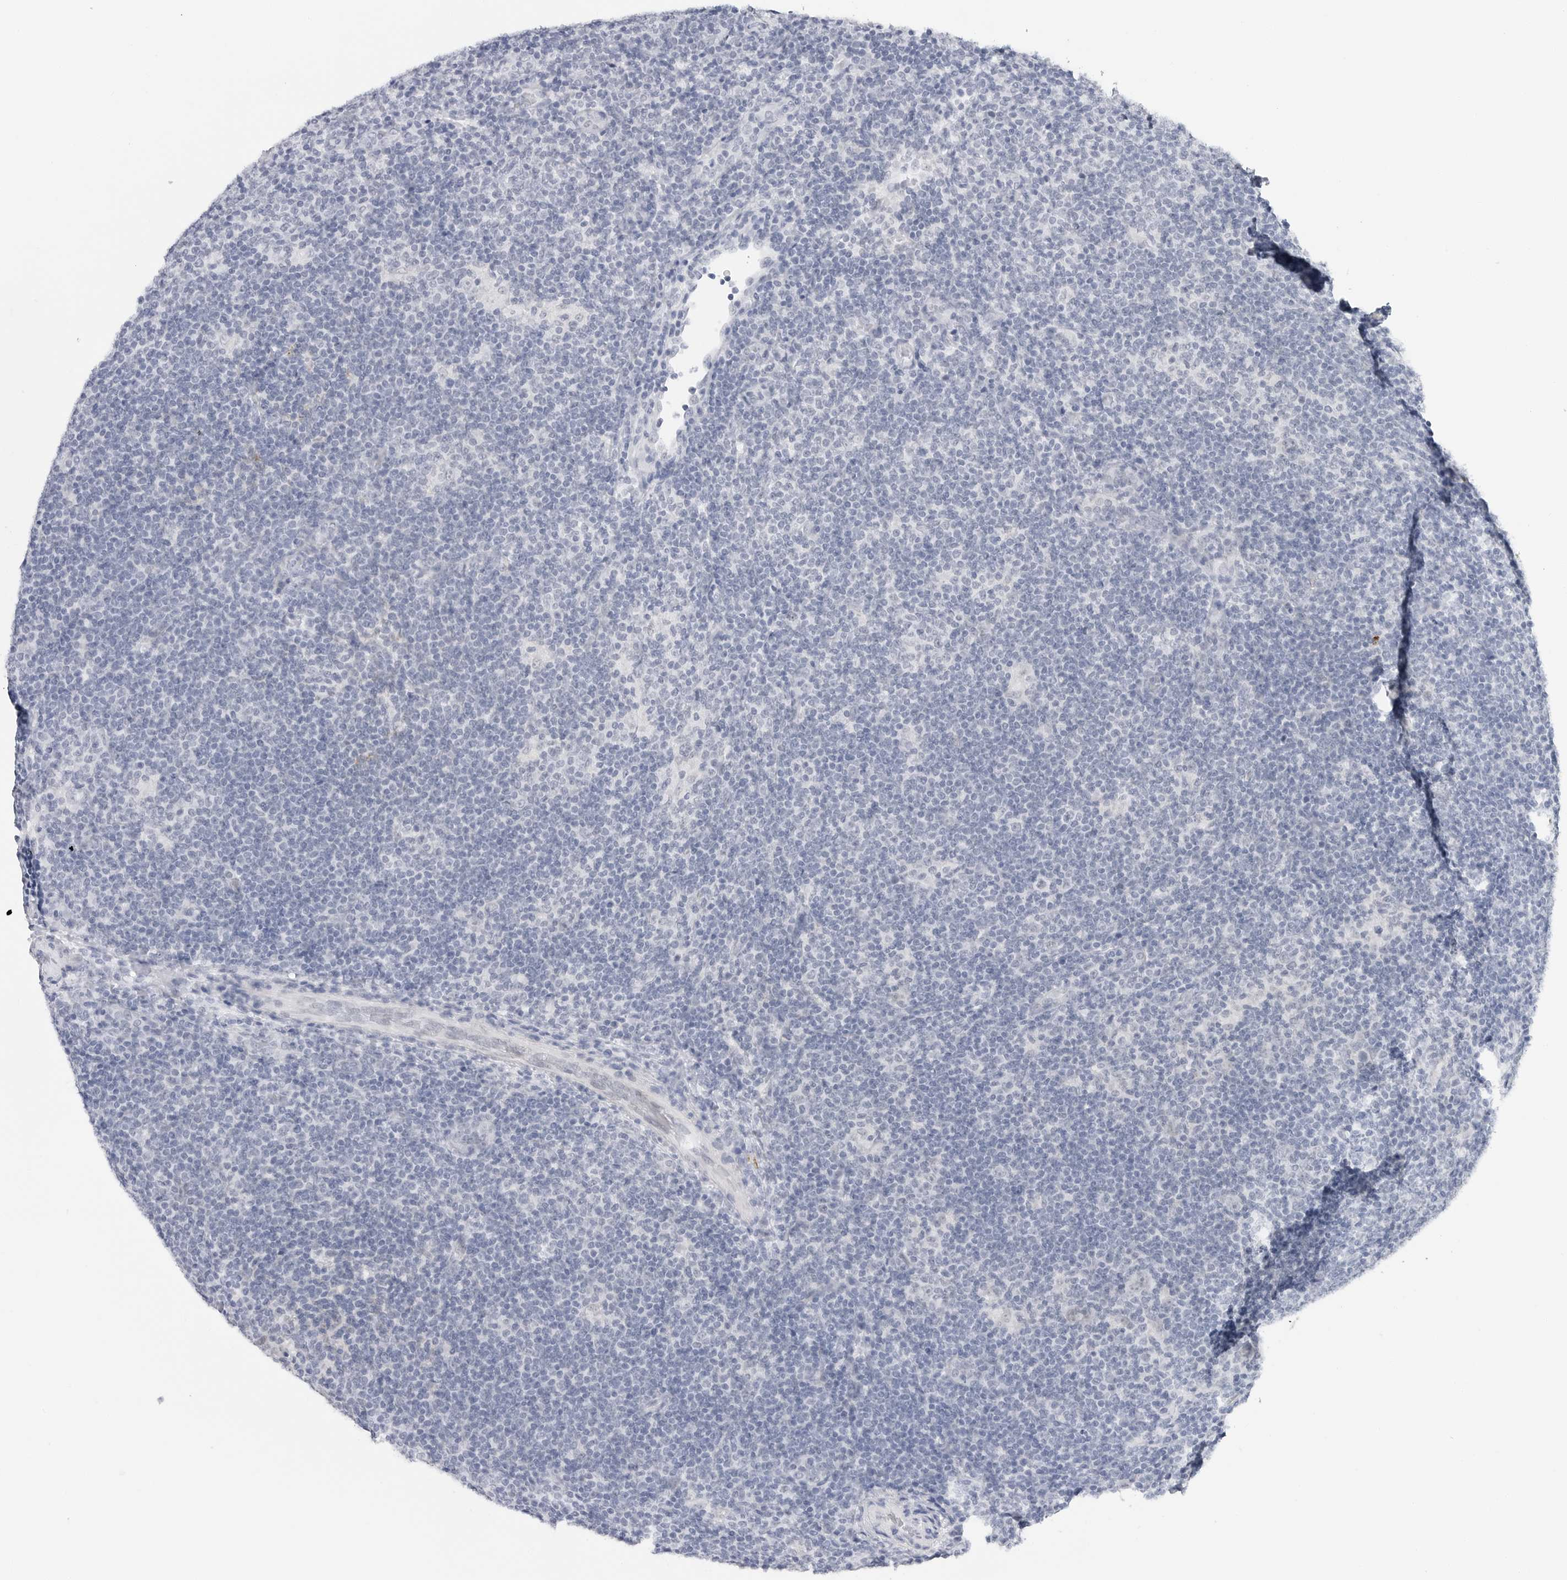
{"staining": {"intensity": "negative", "quantity": "none", "location": "none"}, "tissue": "lymphoma", "cell_type": "Tumor cells", "image_type": "cancer", "snomed": [{"axis": "morphology", "description": "Hodgkin's disease, NOS"}, {"axis": "topography", "description": "Lymph node"}], "caption": "Immunohistochemical staining of human lymphoma demonstrates no significant positivity in tumor cells.", "gene": "HSPB7", "patient": {"sex": "female", "age": 57}}